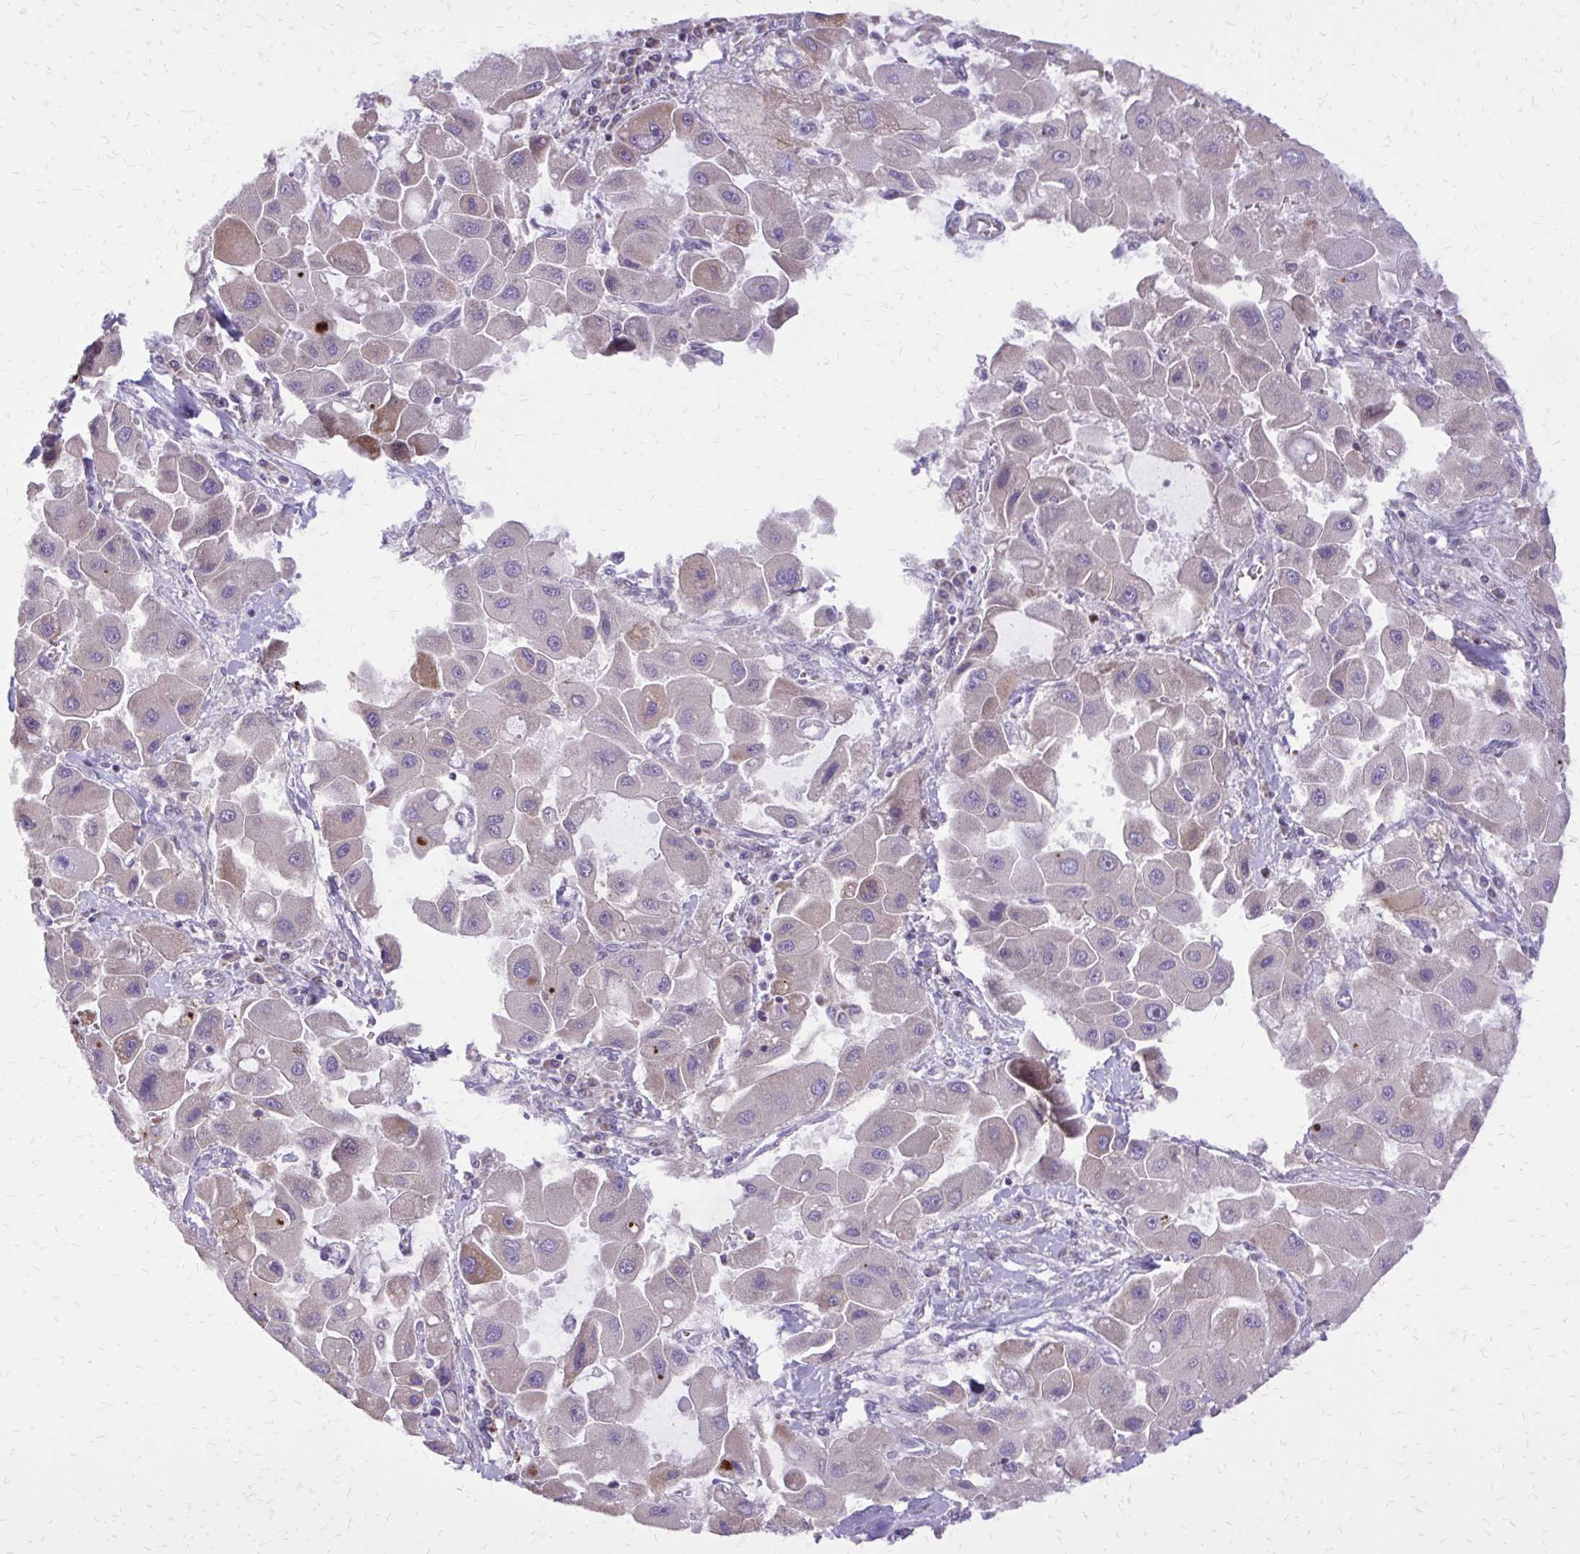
{"staining": {"intensity": "weak", "quantity": "<25%", "location": "cytoplasmic/membranous"}, "tissue": "liver cancer", "cell_type": "Tumor cells", "image_type": "cancer", "snomed": [{"axis": "morphology", "description": "Carcinoma, Hepatocellular, NOS"}, {"axis": "topography", "description": "Liver"}], "caption": "Micrograph shows no protein expression in tumor cells of liver cancer tissue. The staining is performed using DAB (3,3'-diaminobenzidine) brown chromogen with nuclei counter-stained in using hematoxylin.", "gene": "ABCC3", "patient": {"sex": "male", "age": 24}}